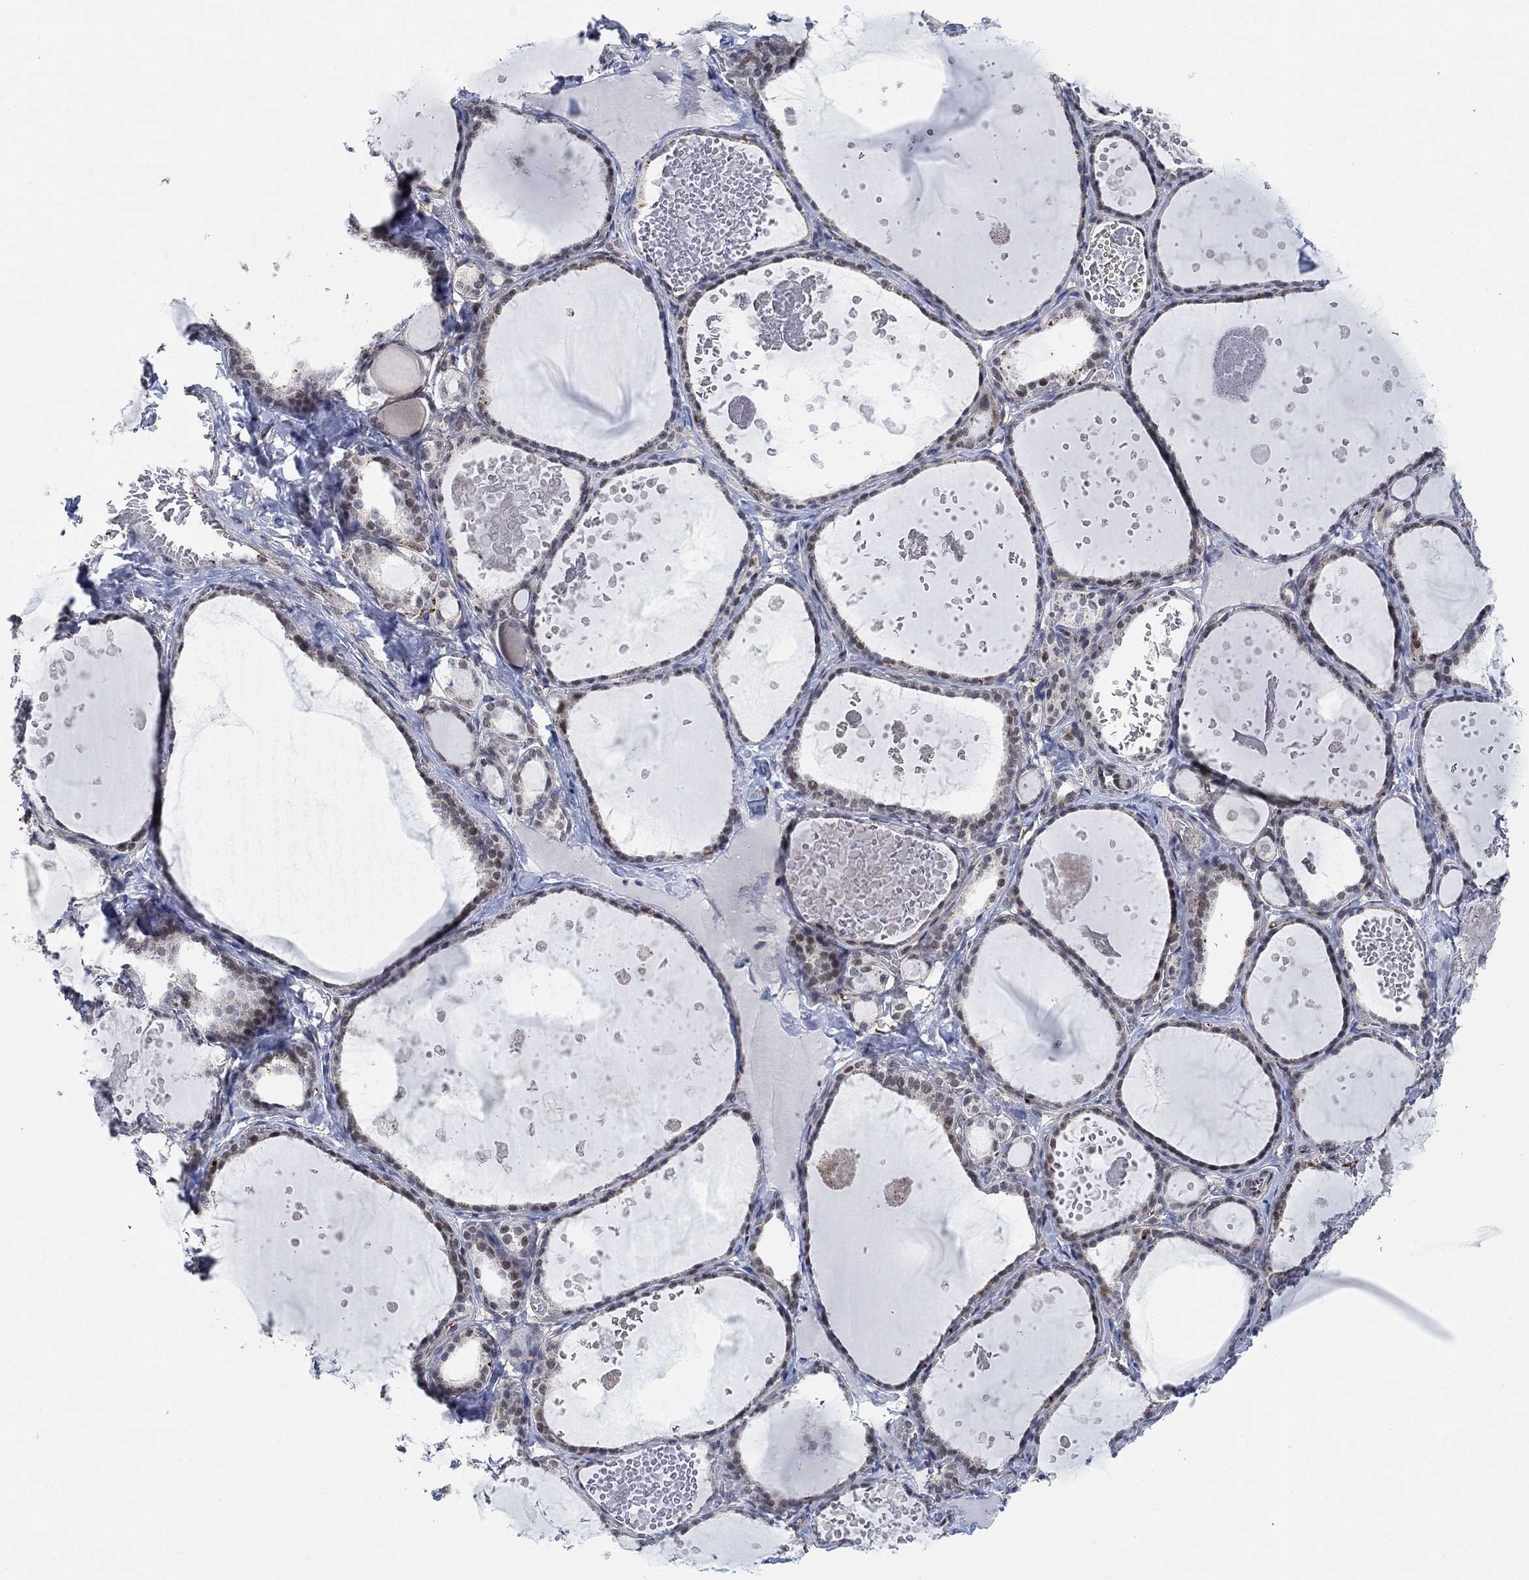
{"staining": {"intensity": "moderate", "quantity": "<25%", "location": "nuclear"}, "tissue": "thyroid gland", "cell_type": "Glandular cells", "image_type": "normal", "snomed": [{"axis": "morphology", "description": "Normal tissue, NOS"}, {"axis": "topography", "description": "Thyroid gland"}], "caption": "The micrograph reveals immunohistochemical staining of normal thyroid gland. There is moderate nuclear staining is appreciated in approximately <25% of glandular cells. (brown staining indicates protein expression, while blue staining denotes nuclei).", "gene": "PWWP2B", "patient": {"sex": "female", "age": 56}}